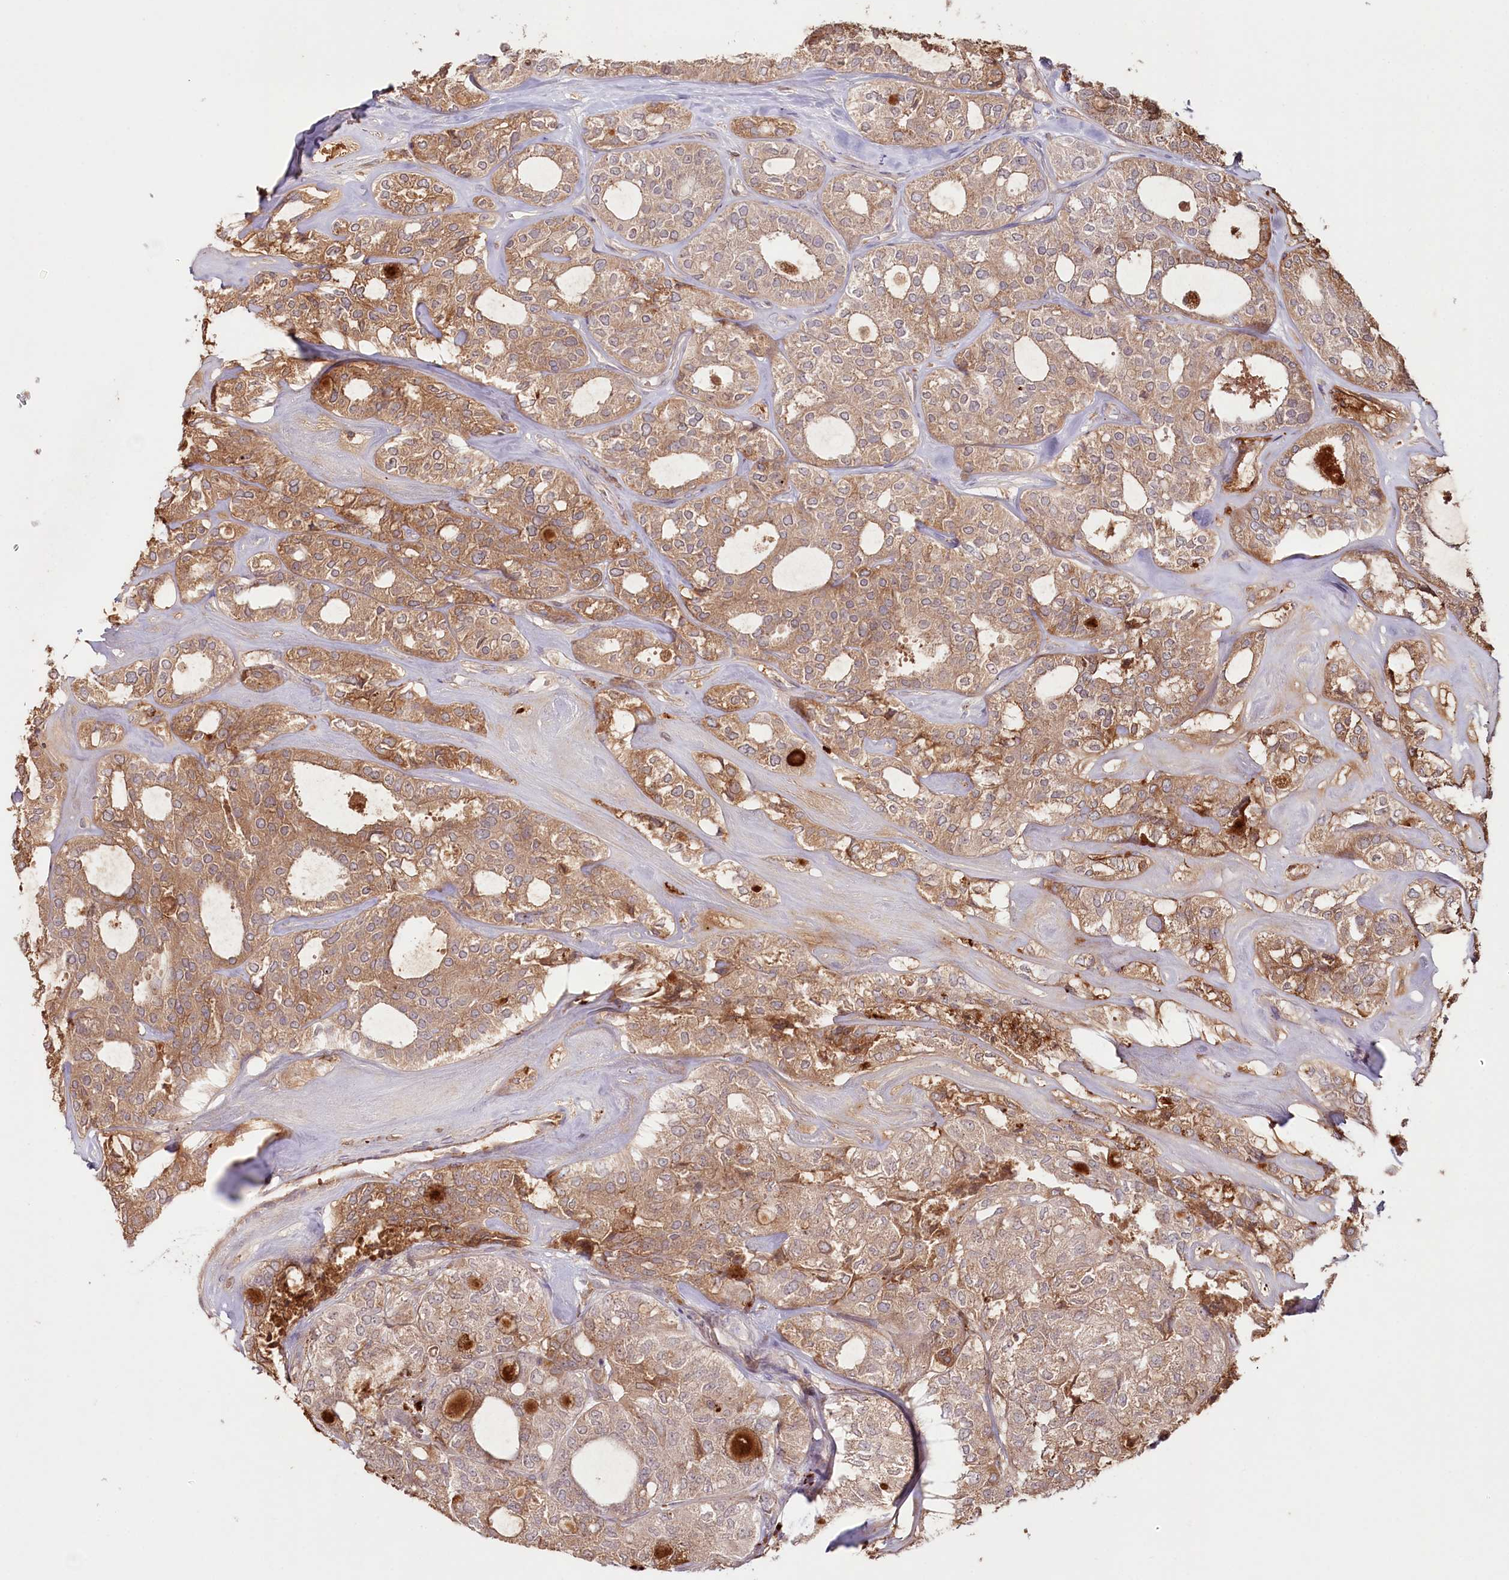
{"staining": {"intensity": "moderate", "quantity": "25%-75%", "location": "cytoplasmic/membranous"}, "tissue": "thyroid cancer", "cell_type": "Tumor cells", "image_type": "cancer", "snomed": [{"axis": "morphology", "description": "Follicular adenoma carcinoma, NOS"}, {"axis": "topography", "description": "Thyroid gland"}], "caption": "Brown immunohistochemical staining in thyroid cancer (follicular adenoma carcinoma) exhibits moderate cytoplasmic/membranous positivity in about 25%-75% of tumor cells.", "gene": "PSAPL1", "patient": {"sex": "male", "age": 75}}